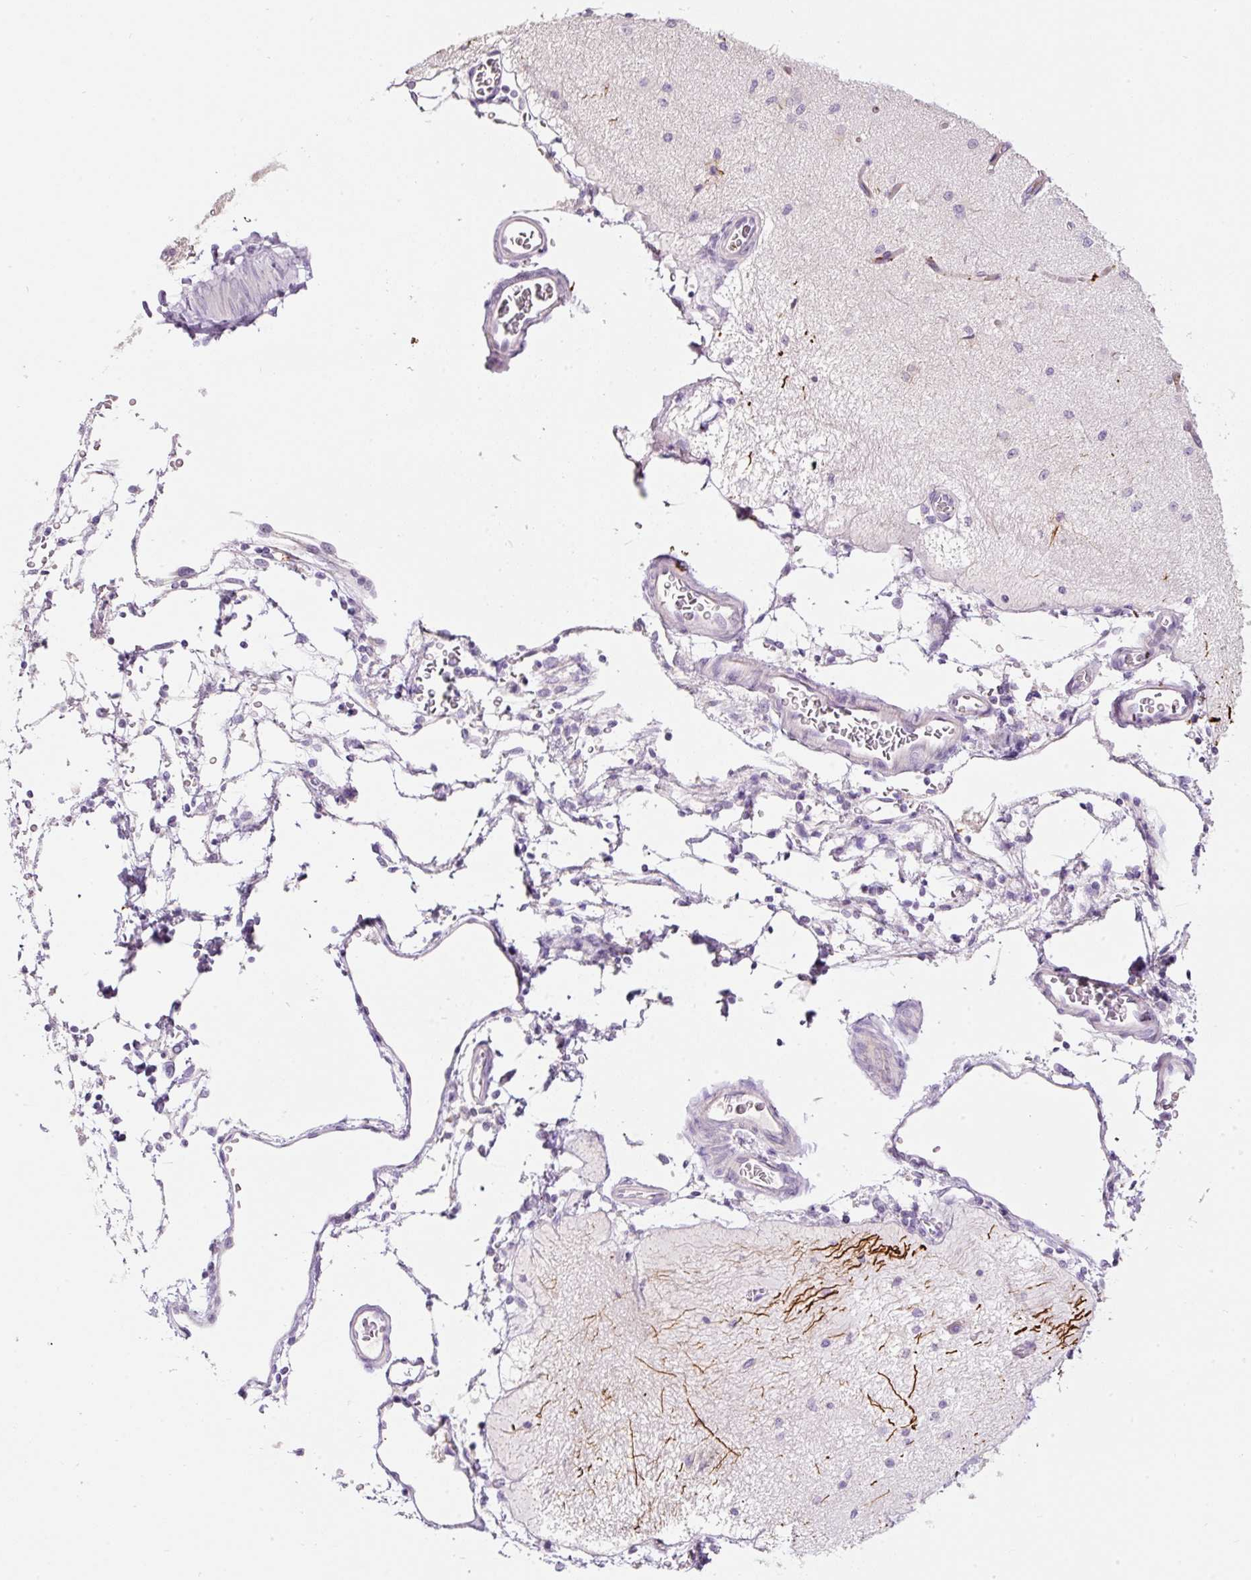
{"staining": {"intensity": "weak", "quantity": "25%-75%", "location": "cytoplasmic/membranous"}, "tissue": "cerebral cortex", "cell_type": "Endothelial cells", "image_type": "normal", "snomed": [{"axis": "morphology", "description": "Normal tissue, NOS"}, {"axis": "morphology", "description": "Inflammation, NOS"}, {"axis": "topography", "description": "Cerebral cortex"}], "caption": "Immunohistochemical staining of benign human cerebral cortex exhibits 25%-75% levels of weak cytoplasmic/membranous protein expression in approximately 25%-75% of endothelial cells.", "gene": "RSPO2", "patient": {"sex": "male", "age": 6}}